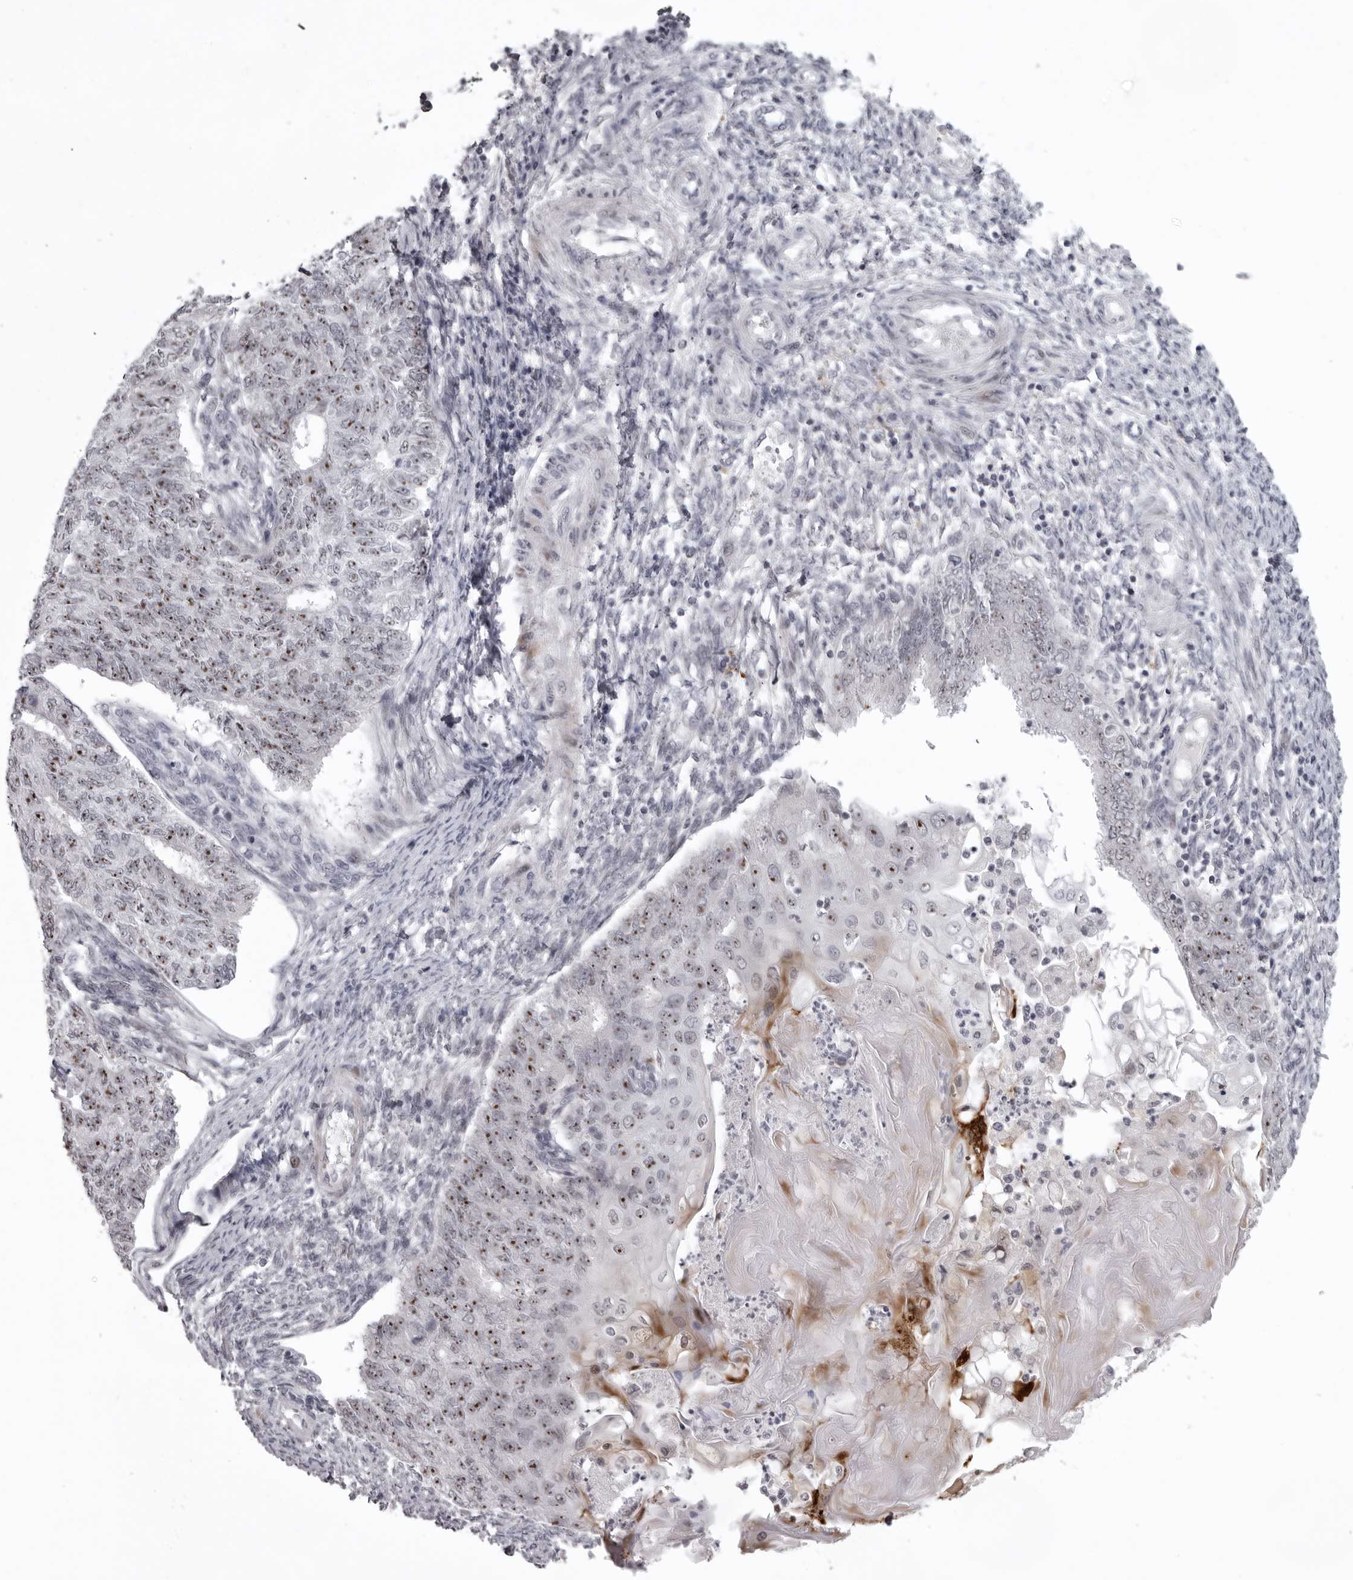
{"staining": {"intensity": "moderate", "quantity": ">75%", "location": "nuclear"}, "tissue": "endometrial cancer", "cell_type": "Tumor cells", "image_type": "cancer", "snomed": [{"axis": "morphology", "description": "Adenocarcinoma, NOS"}, {"axis": "topography", "description": "Endometrium"}], "caption": "Protein staining of endometrial cancer (adenocarcinoma) tissue shows moderate nuclear expression in approximately >75% of tumor cells.", "gene": "HELZ", "patient": {"sex": "female", "age": 32}}